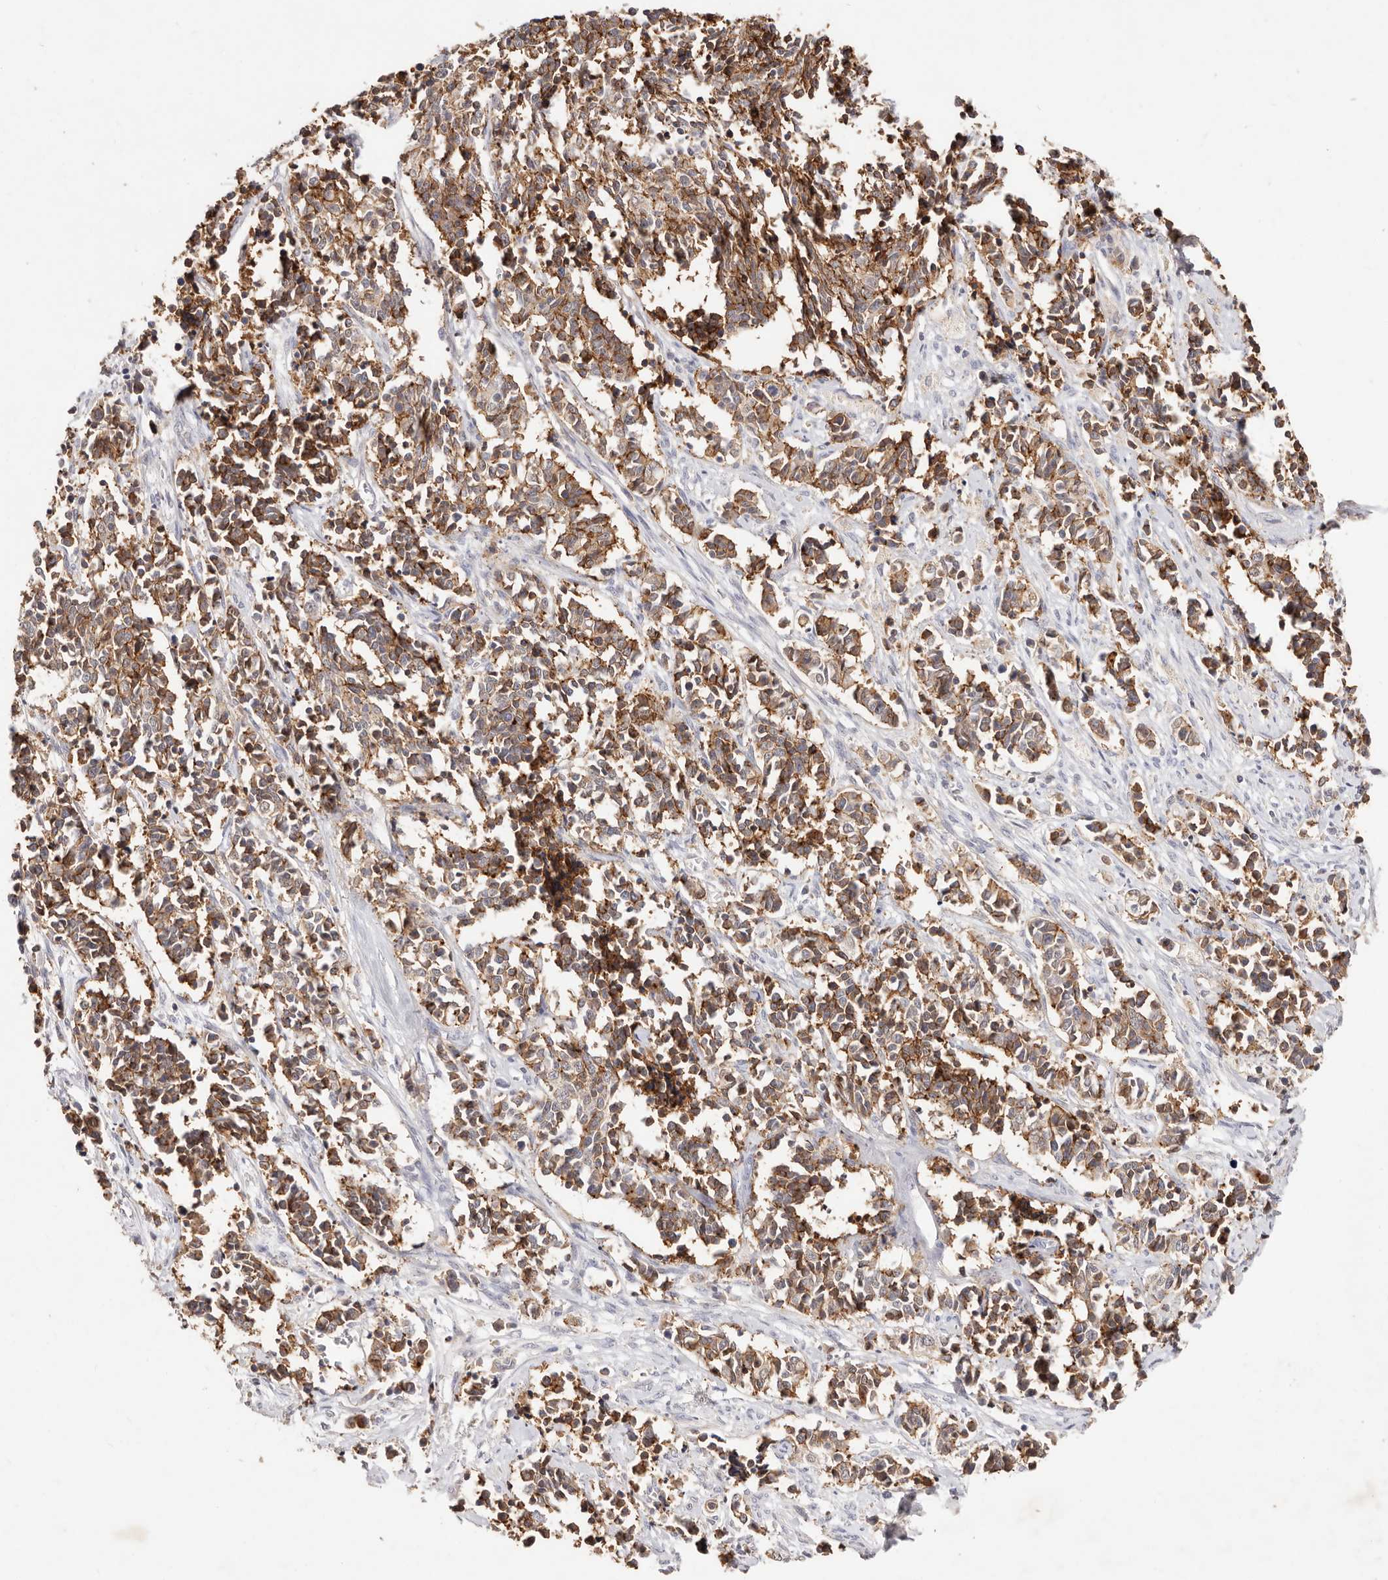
{"staining": {"intensity": "moderate", "quantity": ">75%", "location": "cytoplasmic/membranous"}, "tissue": "cervical cancer", "cell_type": "Tumor cells", "image_type": "cancer", "snomed": [{"axis": "morphology", "description": "Normal tissue, NOS"}, {"axis": "morphology", "description": "Squamous cell carcinoma, NOS"}, {"axis": "topography", "description": "Cervix"}], "caption": "Cervical cancer tissue displays moderate cytoplasmic/membranous expression in about >75% of tumor cells, visualized by immunohistochemistry.", "gene": "CXADR", "patient": {"sex": "female", "age": 35}}